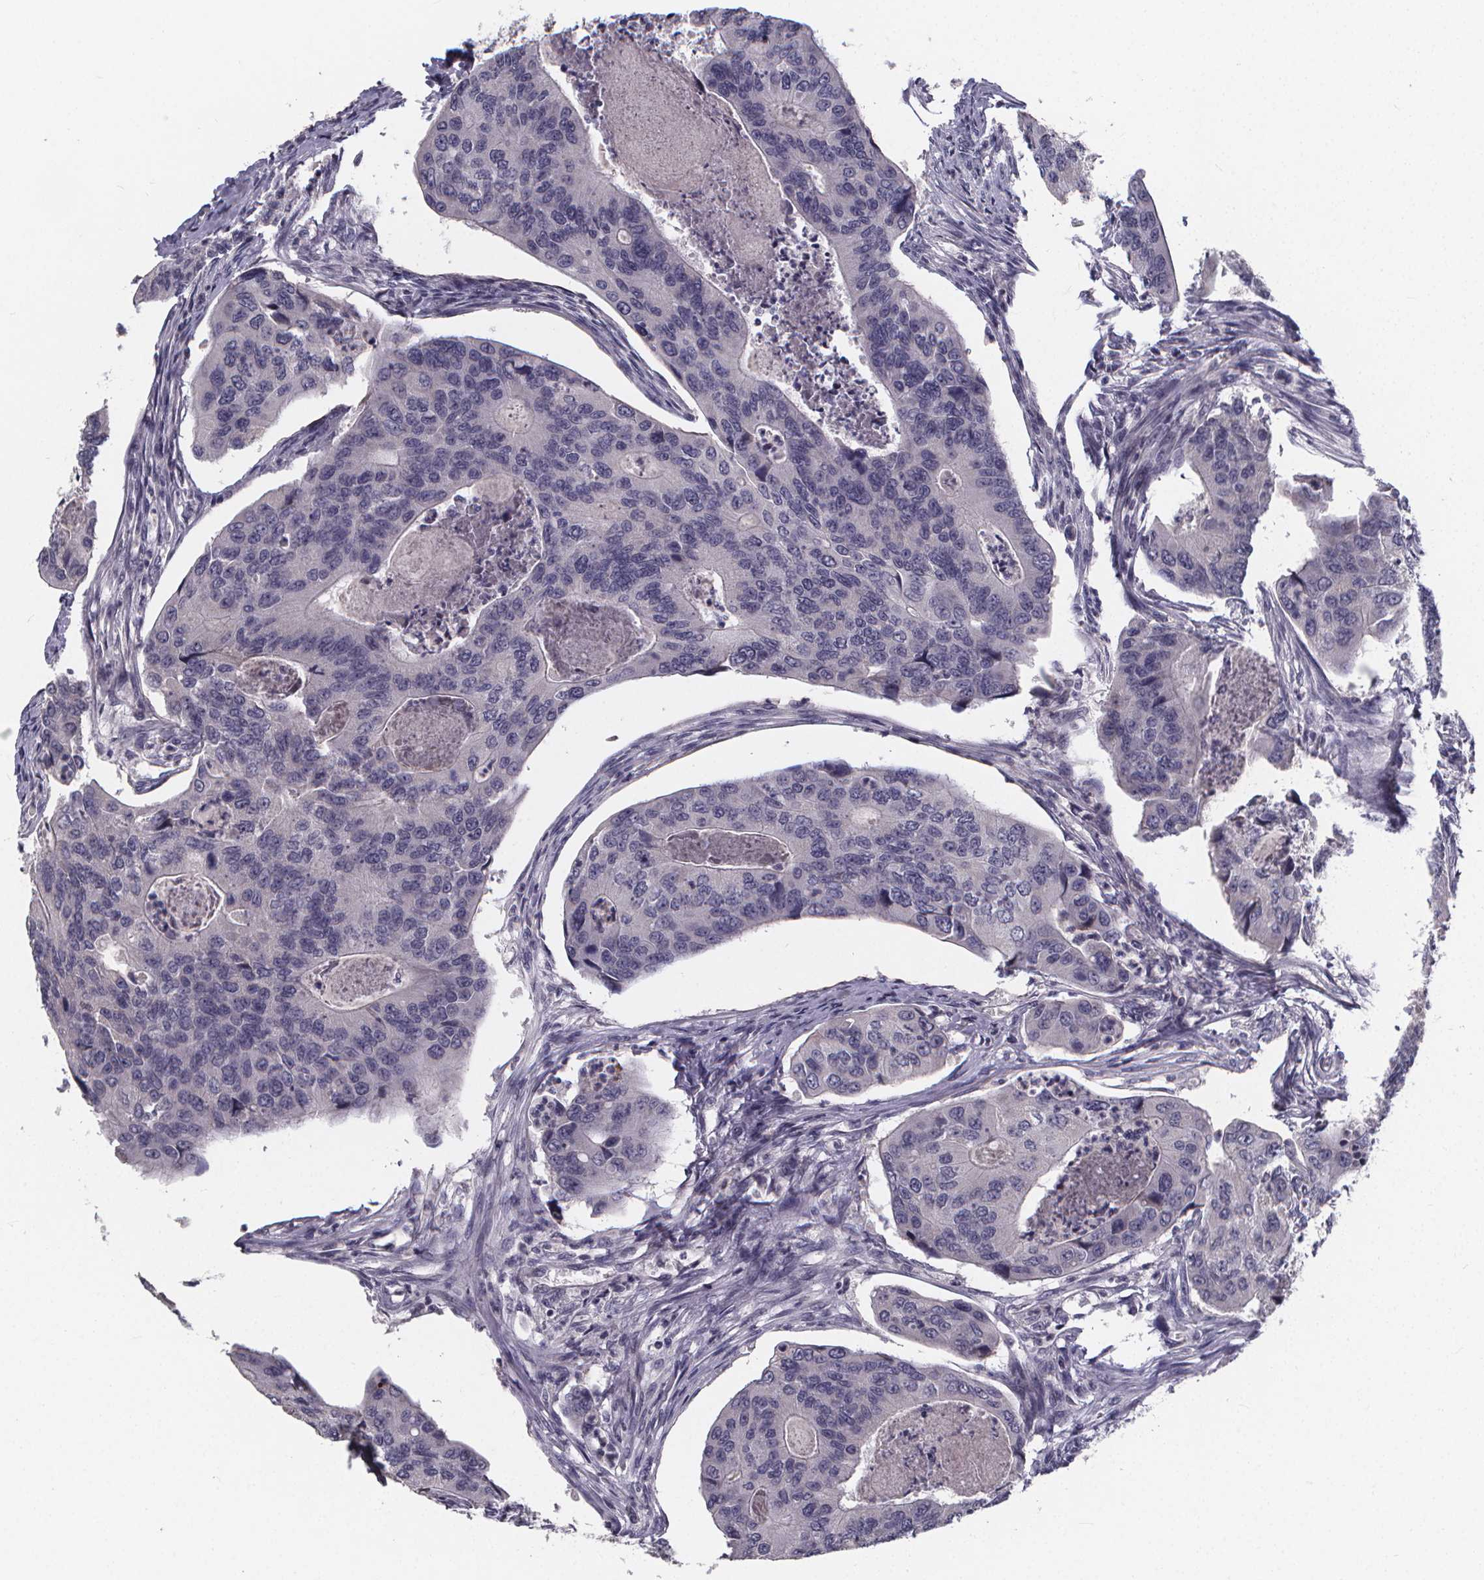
{"staining": {"intensity": "negative", "quantity": "none", "location": "none"}, "tissue": "colorectal cancer", "cell_type": "Tumor cells", "image_type": "cancer", "snomed": [{"axis": "morphology", "description": "Adenocarcinoma, NOS"}, {"axis": "topography", "description": "Colon"}], "caption": "Tumor cells are negative for protein expression in human adenocarcinoma (colorectal). Brightfield microscopy of immunohistochemistry stained with DAB (3,3'-diaminobenzidine) (brown) and hematoxylin (blue), captured at high magnification.", "gene": "AGT", "patient": {"sex": "female", "age": 67}}